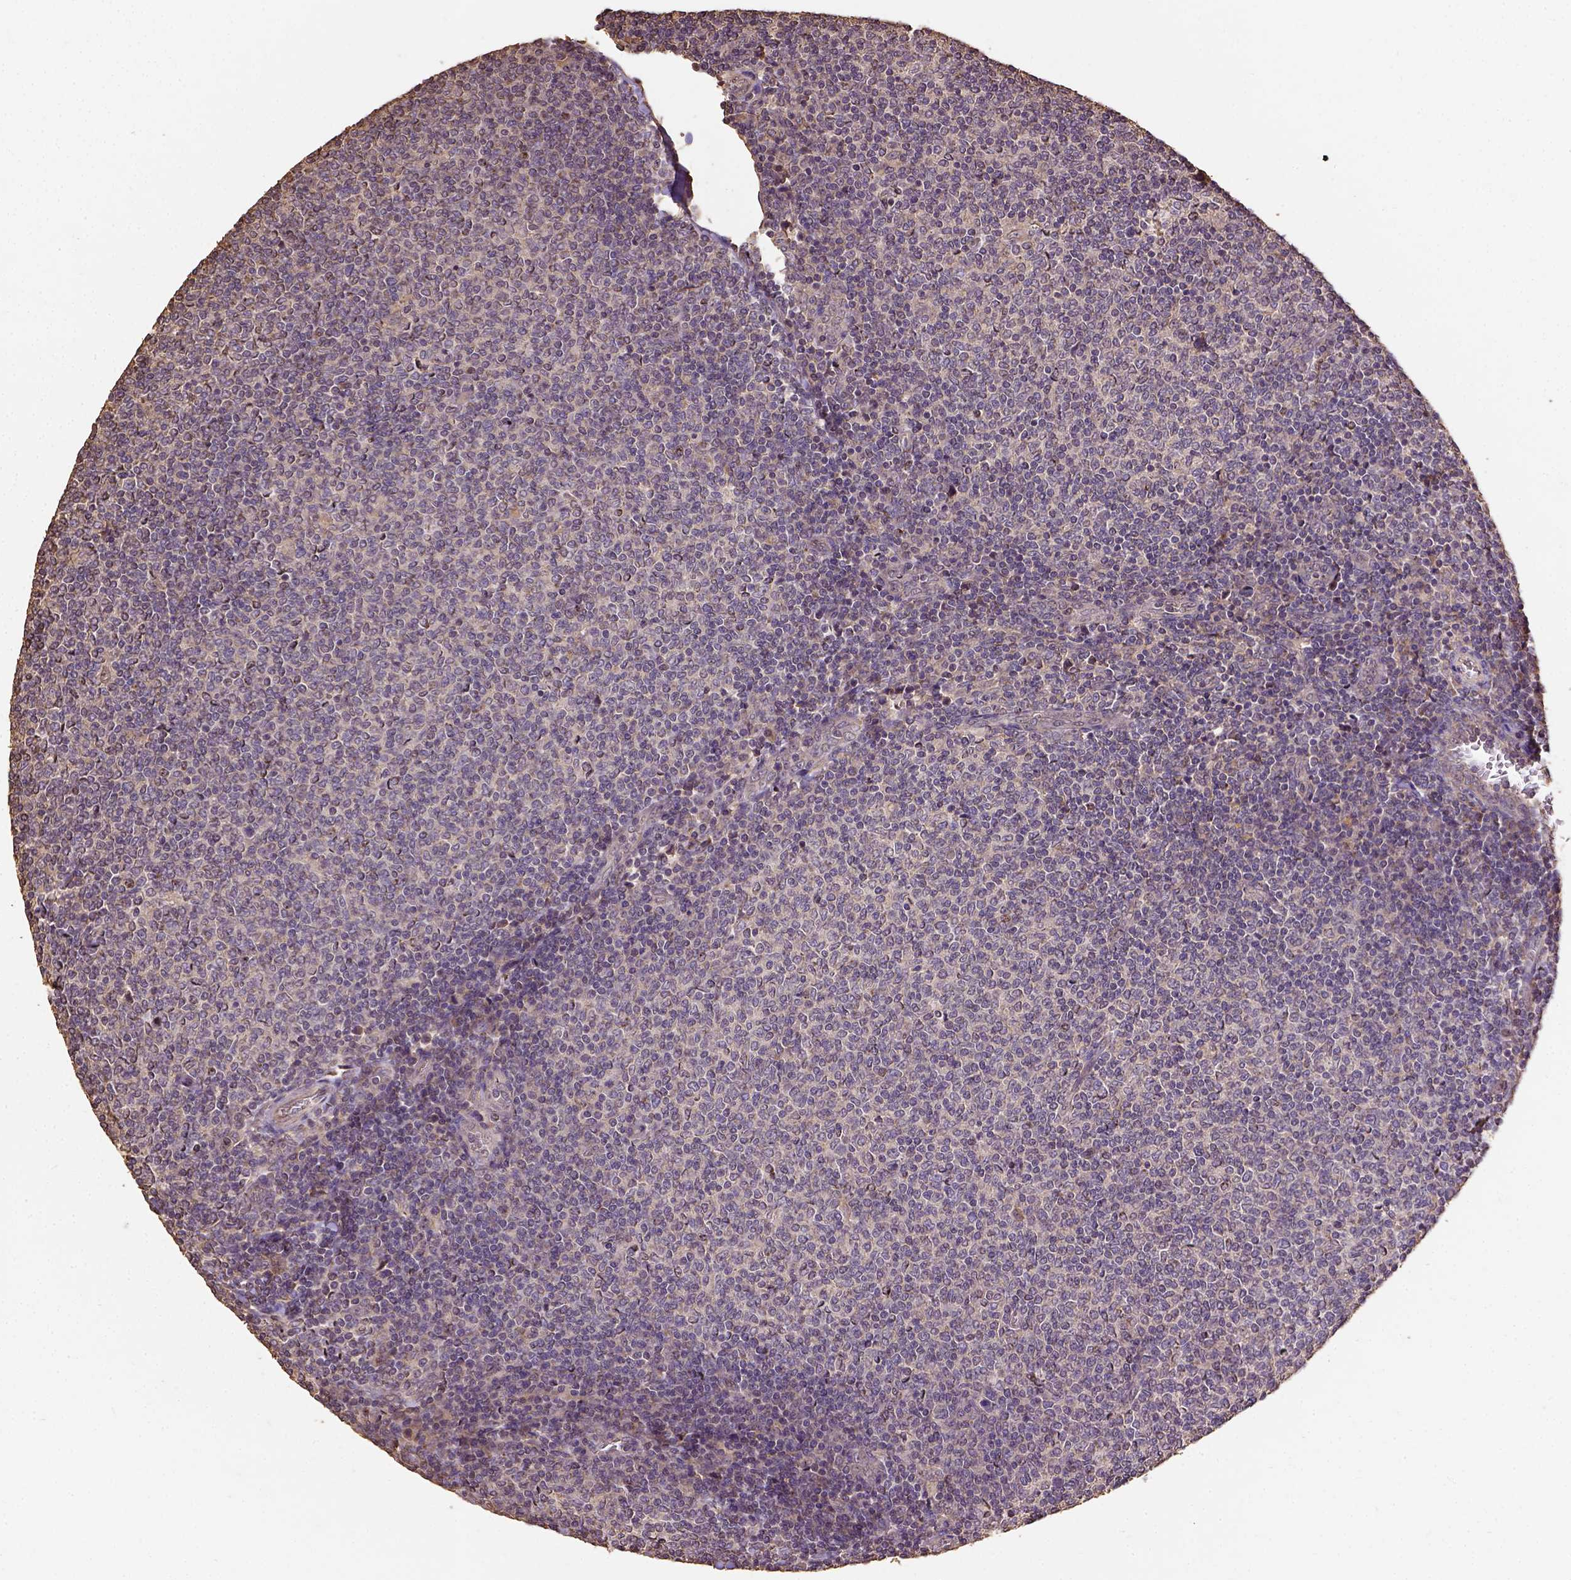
{"staining": {"intensity": "weak", "quantity": "25%-75%", "location": "cytoplasmic/membranous"}, "tissue": "lymphoma", "cell_type": "Tumor cells", "image_type": "cancer", "snomed": [{"axis": "morphology", "description": "Malignant lymphoma, non-Hodgkin's type, Low grade"}, {"axis": "topography", "description": "Lymph node"}], "caption": "Weak cytoplasmic/membranous protein expression is present in about 25%-75% of tumor cells in lymphoma. (DAB IHC, brown staining for protein, blue staining for nuclei).", "gene": "ATP1B3", "patient": {"sex": "male", "age": 52}}